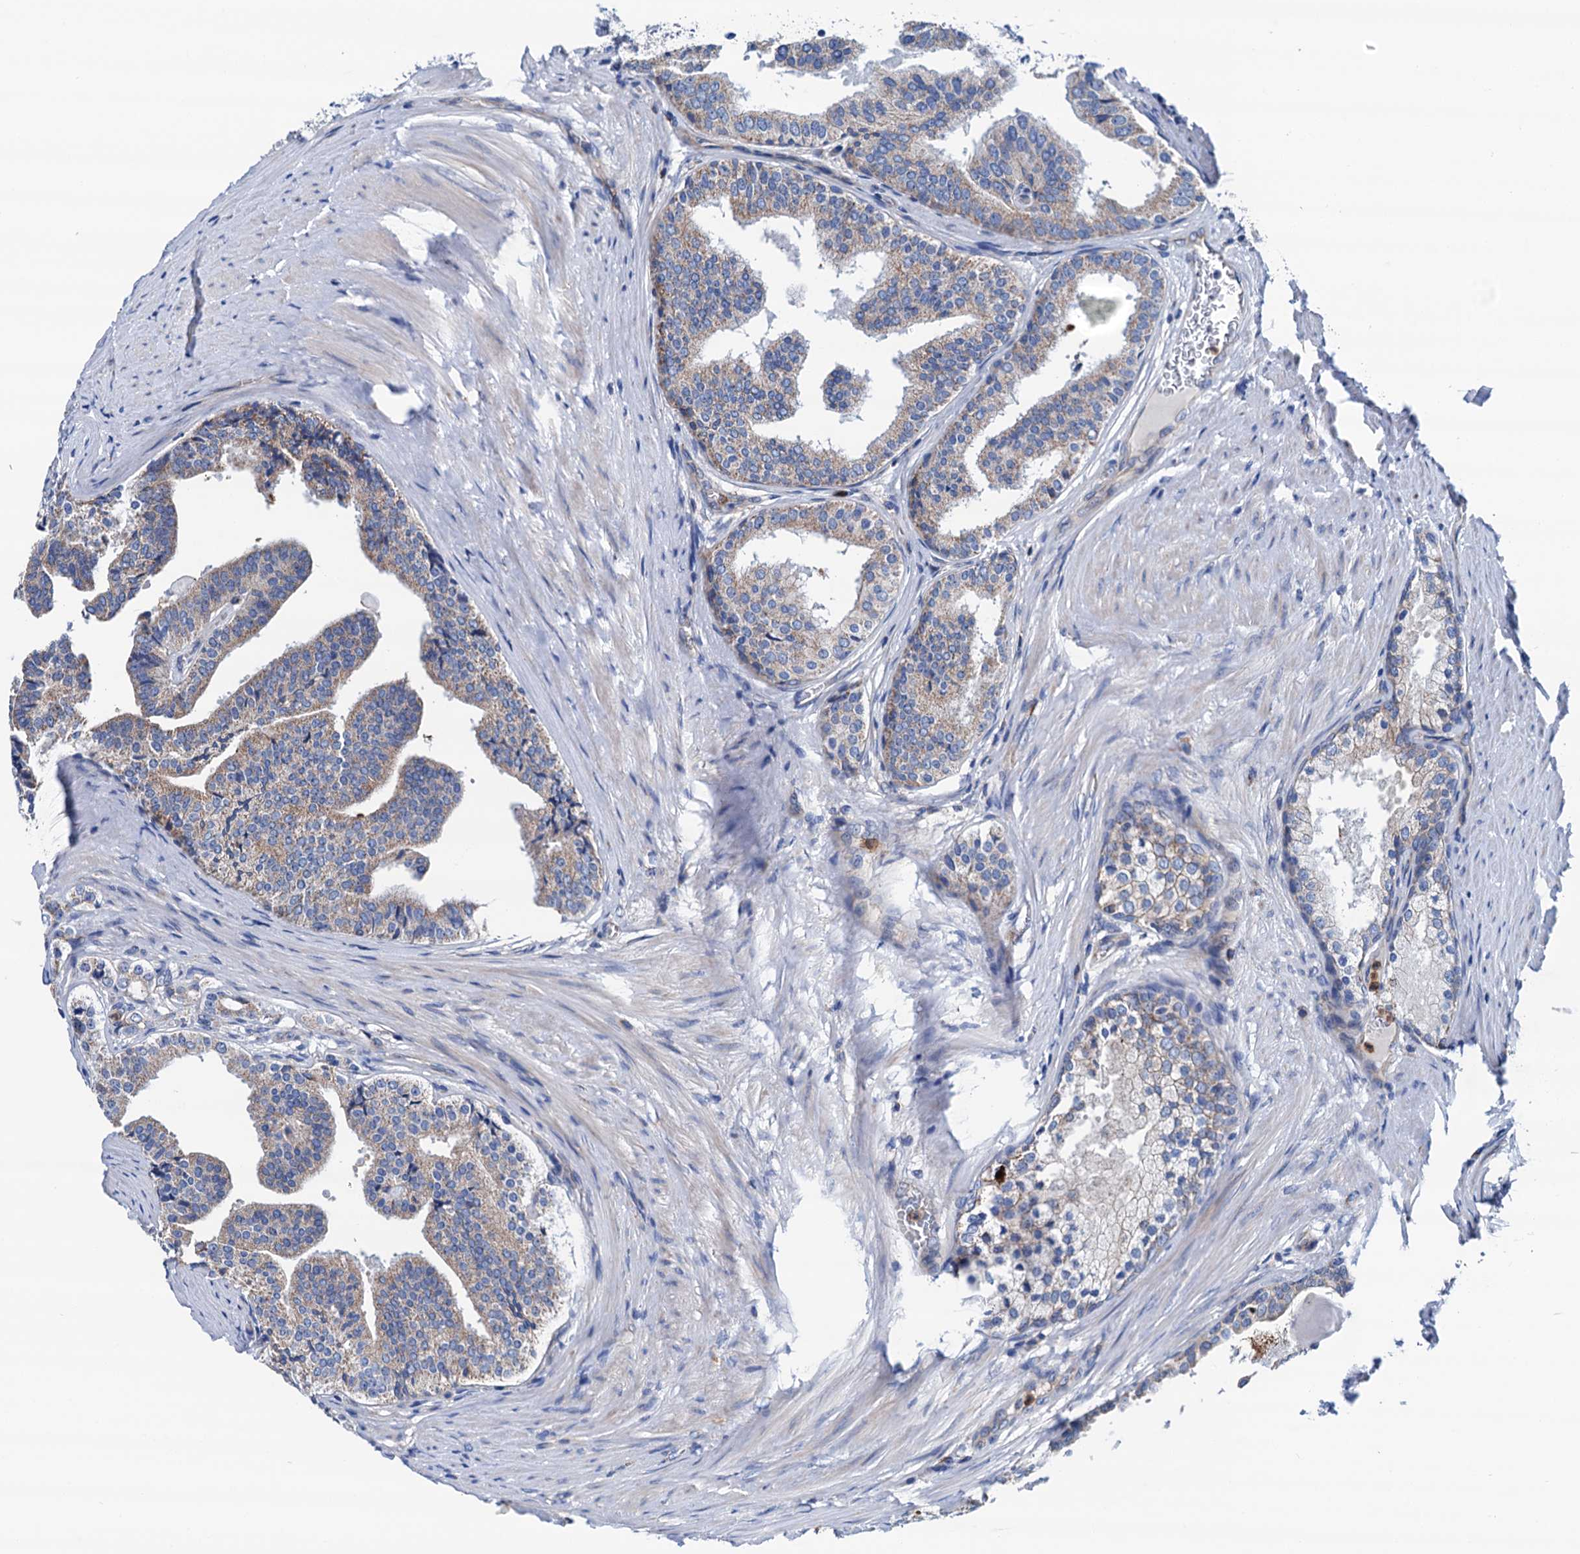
{"staining": {"intensity": "weak", "quantity": "<25%", "location": "cytoplasmic/membranous"}, "tissue": "prostate cancer", "cell_type": "Tumor cells", "image_type": "cancer", "snomed": [{"axis": "morphology", "description": "Adenocarcinoma, High grade"}, {"axis": "topography", "description": "Prostate"}], "caption": "Immunohistochemistry (IHC) image of prostate cancer stained for a protein (brown), which shows no expression in tumor cells.", "gene": "RASSF9", "patient": {"sex": "male", "age": 63}}